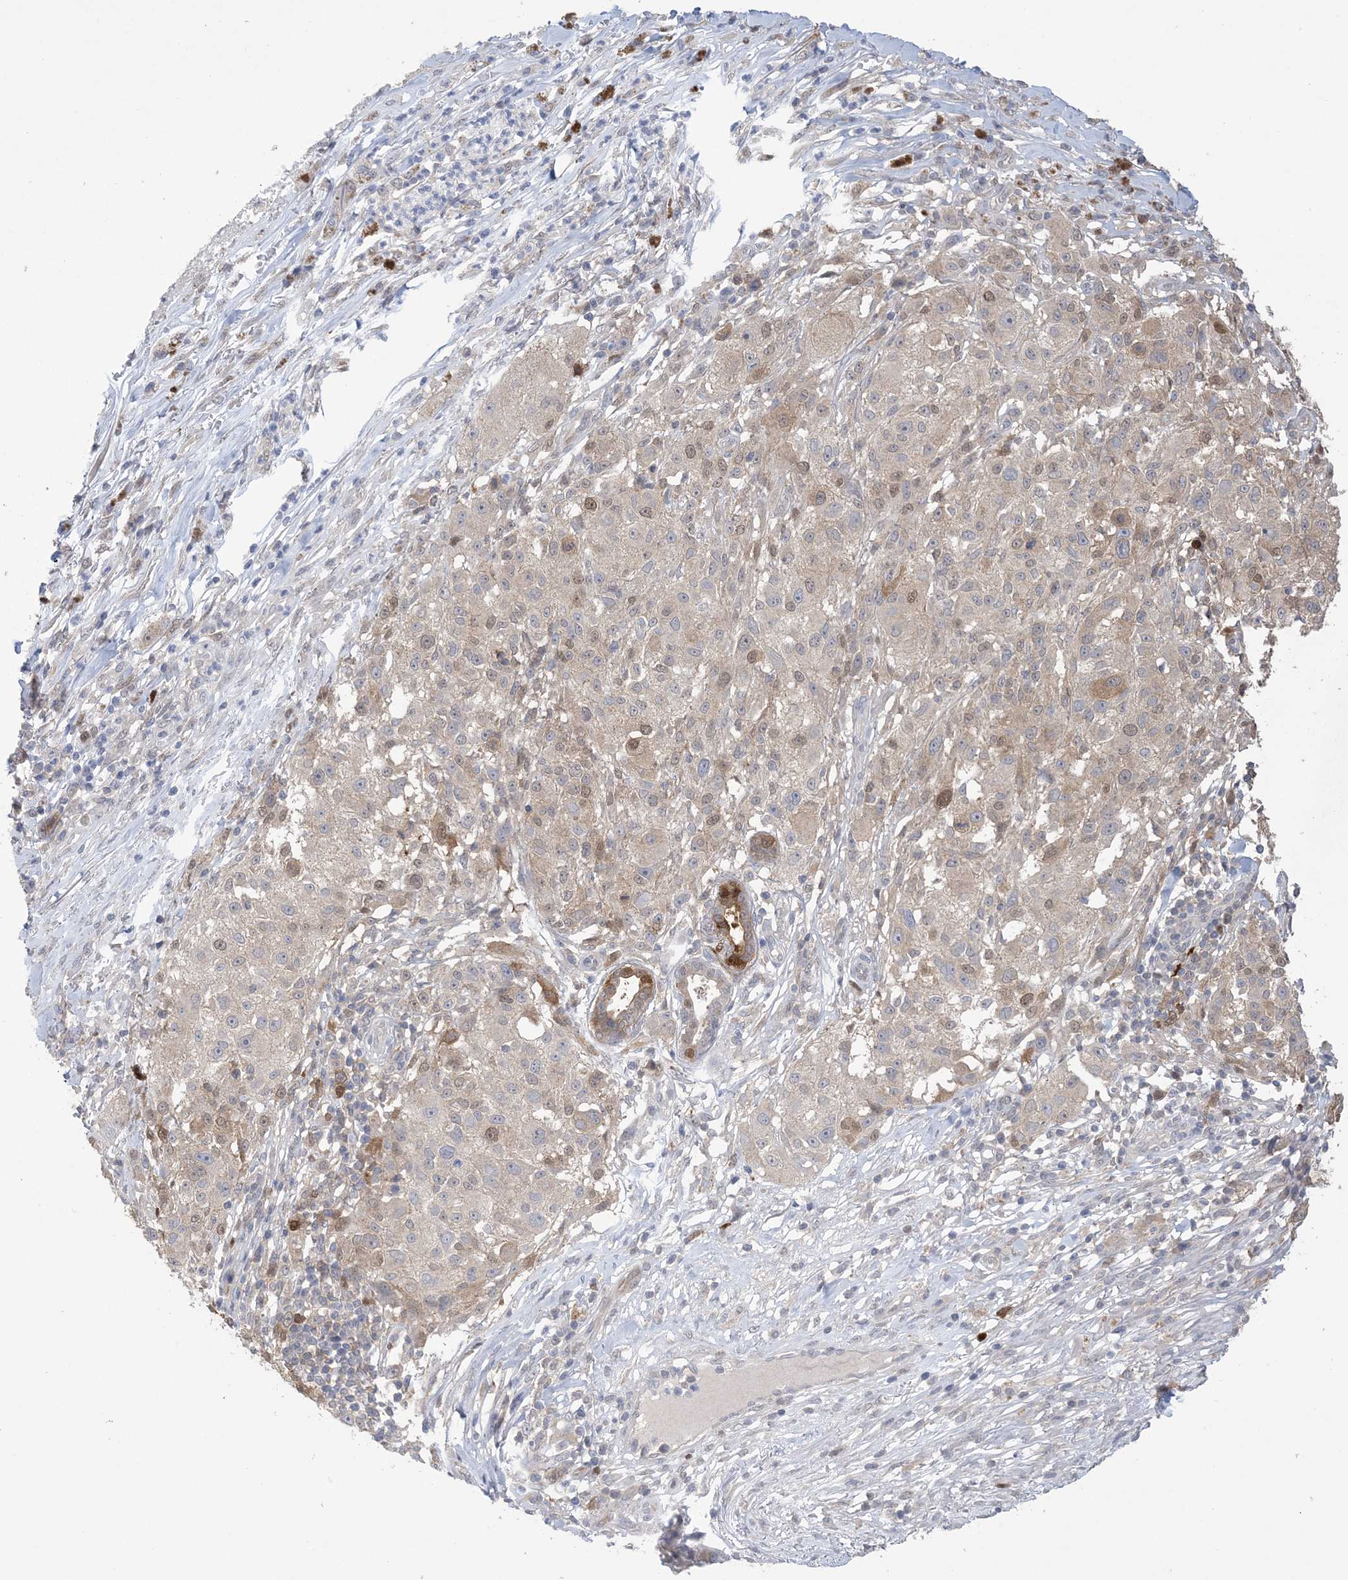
{"staining": {"intensity": "weak", "quantity": "<25%", "location": "cytoplasmic/membranous,nuclear"}, "tissue": "melanoma", "cell_type": "Tumor cells", "image_type": "cancer", "snomed": [{"axis": "morphology", "description": "Necrosis, NOS"}, {"axis": "morphology", "description": "Malignant melanoma, NOS"}, {"axis": "topography", "description": "Skin"}], "caption": "The micrograph reveals no staining of tumor cells in malignant melanoma. The staining is performed using DAB brown chromogen with nuclei counter-stained in using hematoxylin.", "gene": "HMGCS1", "patient": {"sex": "female", "age": 87}}